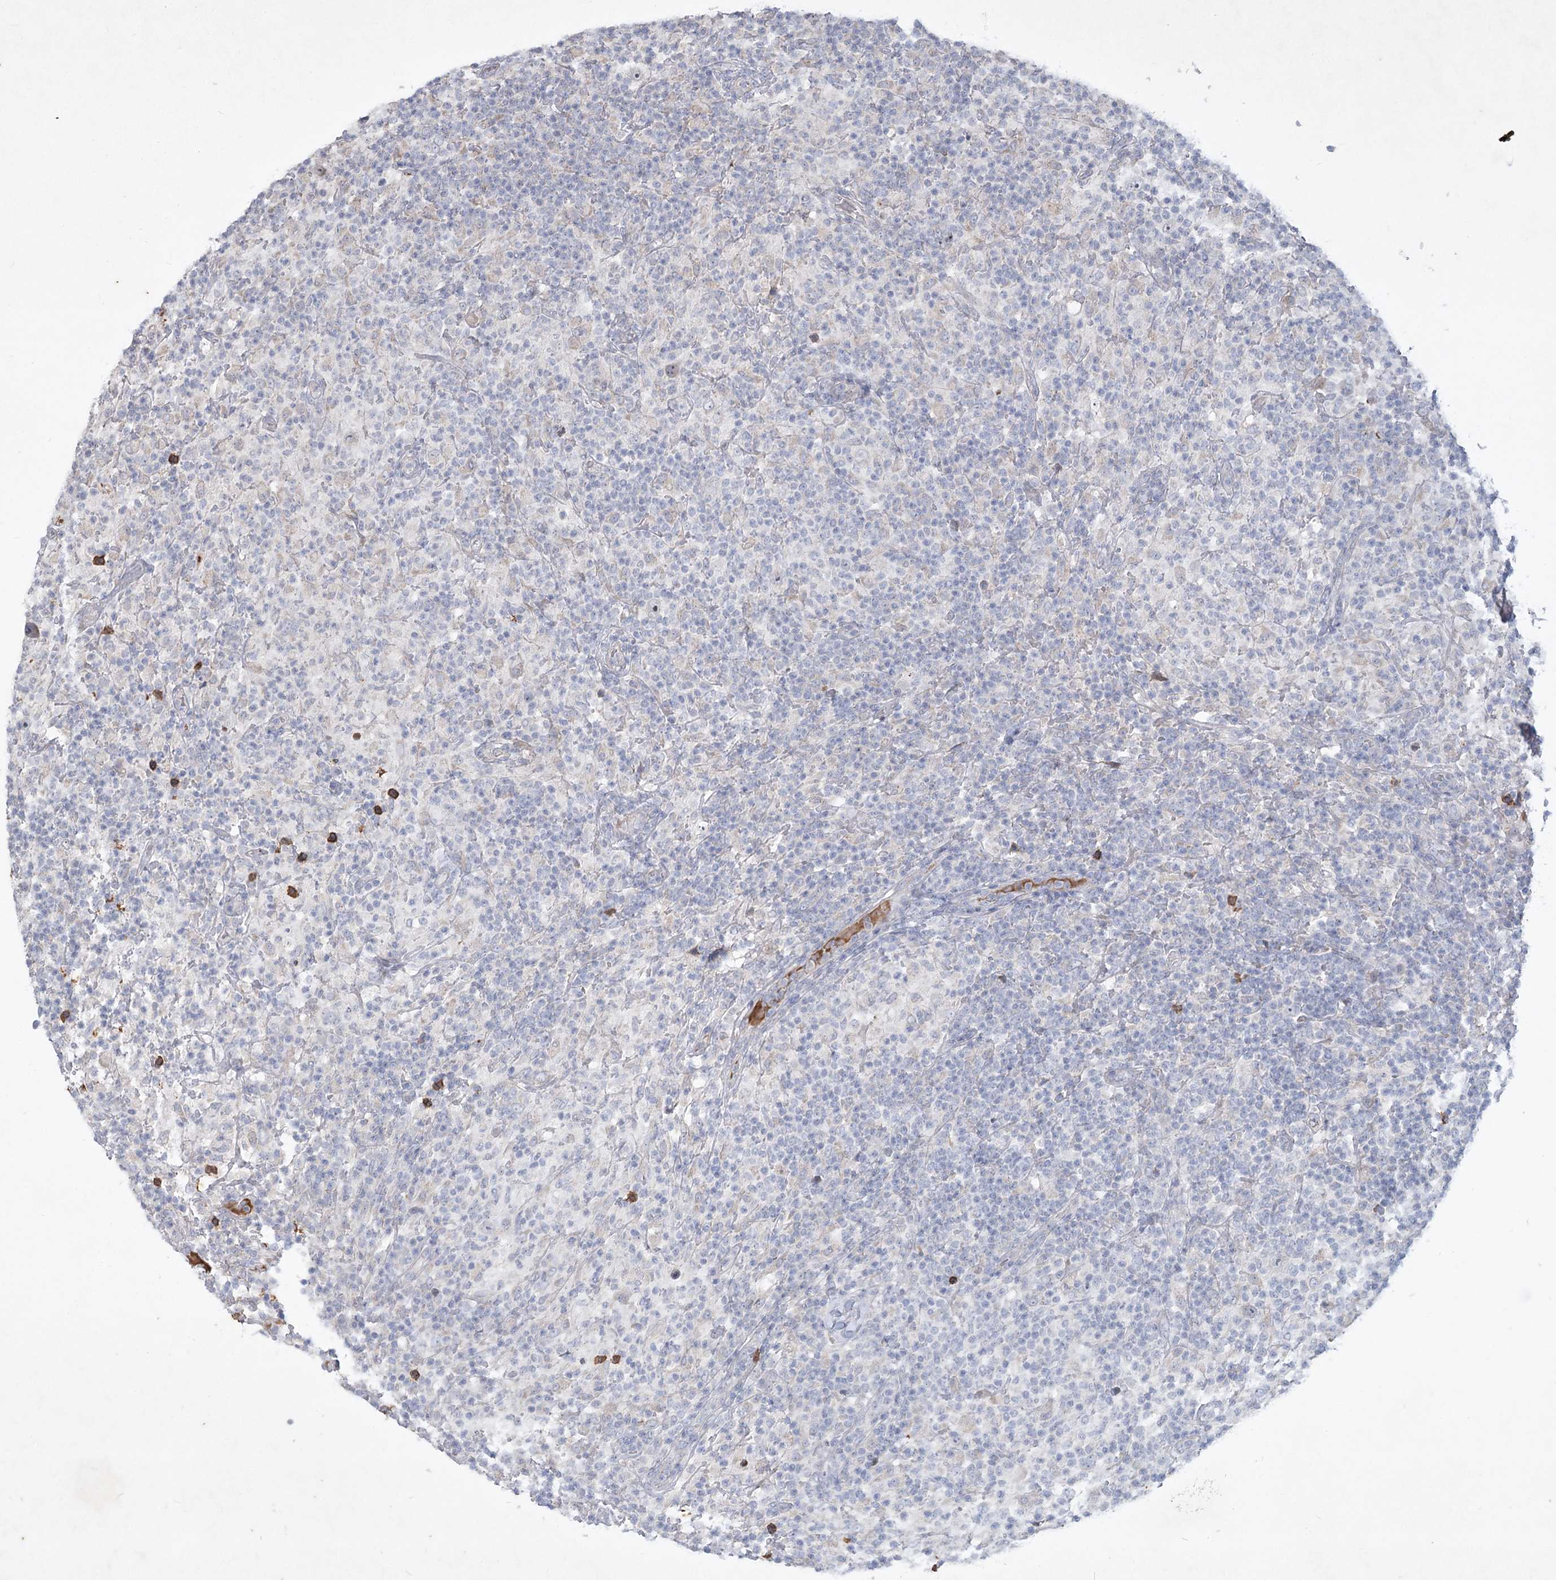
{"staining": {"intensity": "negative", "quantity": "none", "location": "none"}, "tissue": "lymphoma", "cell_type": "Tumor cells", "image_type": "cancer", "snomed": [{"axis": "morphology", "description": "Hodgkin's disease, NOS"}, {"axis": "topography", "description": "Lymph node"}], "caption": "IHC of lymphoma shows no expression in tumor cells.", "gene": "PLA2G12A", "patient": {"sex": "male", "age": 70}}